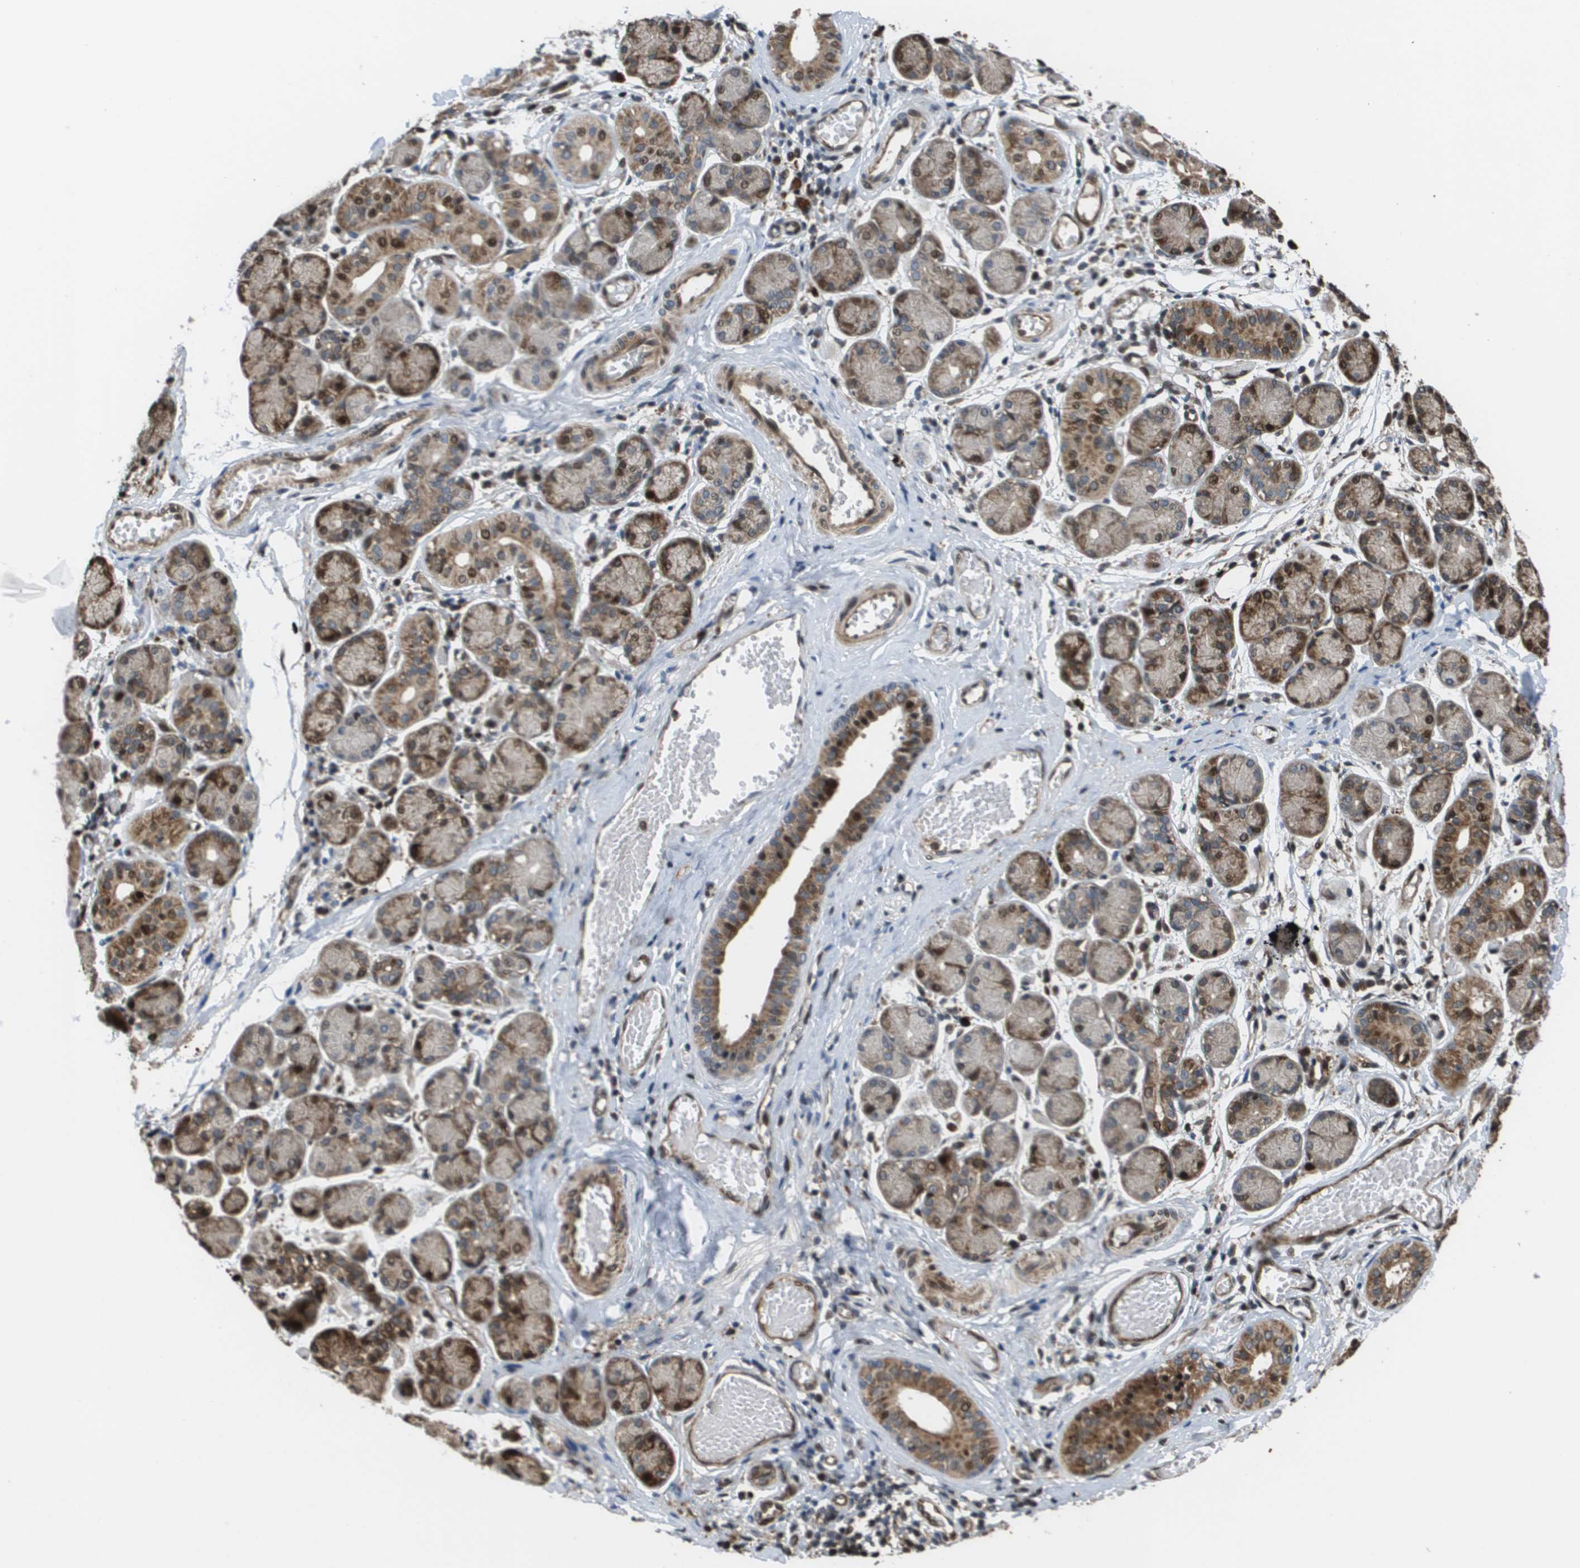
{"staining": {"intensity": "moderate", "quantity": ">75%", "location": "cytoplasmic/membranous,nuclear"}, "tissue": "salivary gland", "cell_type": "Glandular cells", "image_type": "normal", "snomed": [{"axis": "morphology", "description": "Normal tissue, NOS"}, {"axis": "topography", "description": "Salivary gland"}], "caption": "Salivary gland was stained to show a protein in brown. There is medium levels of moderate cytoplasmic/membranous,nuclear staining in approximately >75% of glandular cells. (IHC, brightfield microscopy, high magnification).", "gene": "AXIN2", "patient": {"sex": "female", "age": 24}}